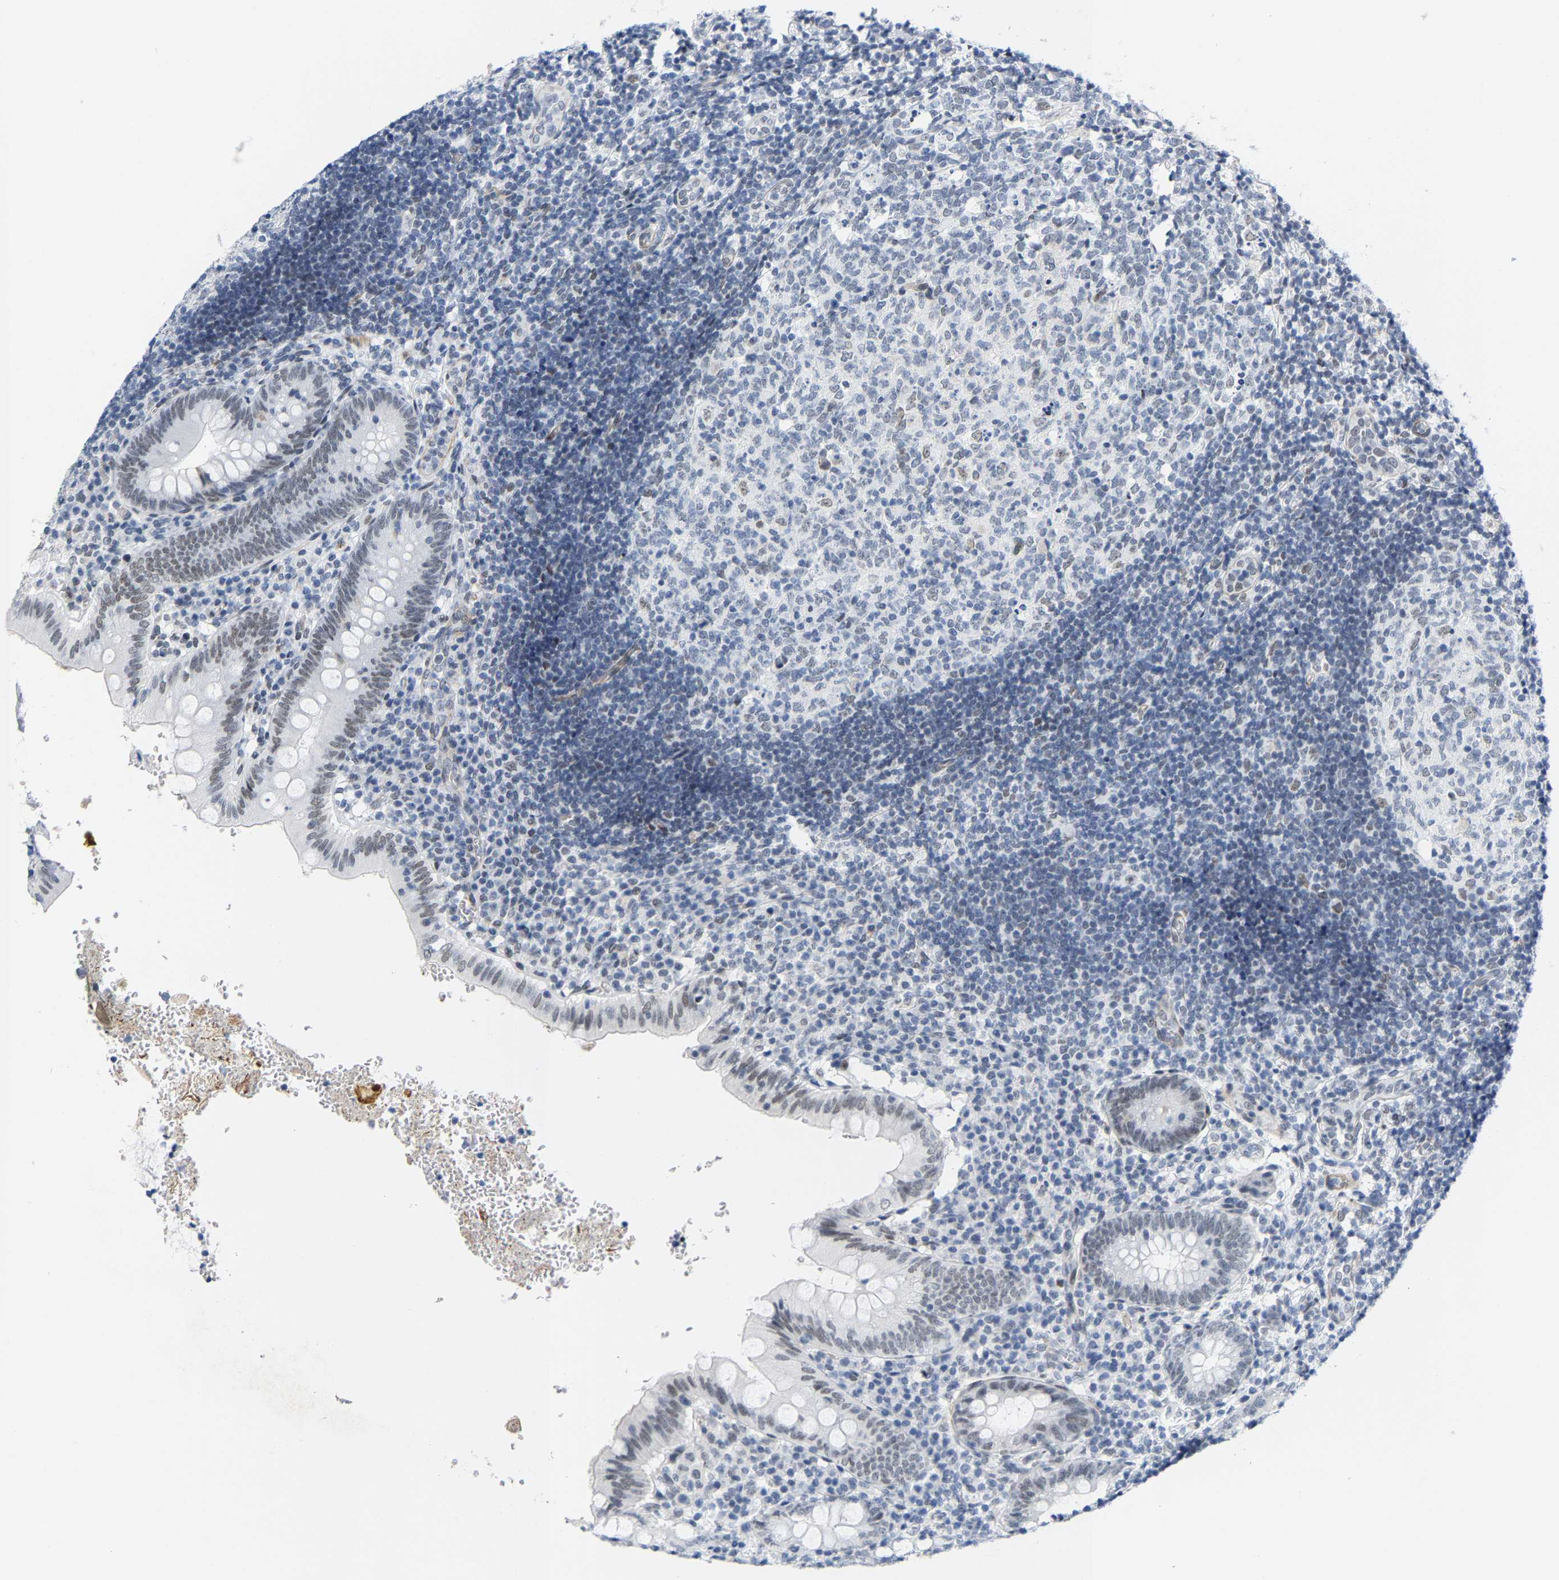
{"staining": {"intensity": "moderate", "quantity": ">75%", "location": "nuclear"}, "tissue": "appendix", "cell_type": "Glandular cells", "image_type": "normal", "snomed": [{"axis": "morphology", "description": "Normal tissue, NOS"}, {"axis": "topography", "description": "Appendix"}], "caption": "High-magnification brightfield microscopy of unremarkable appendix stained with DAB (brown) and counterstained with hematoxylin (blue). glandular cells exhibit moderate nuclear staining is seen in approximately>75% of cells.", "gene": "FAM180A", "patient": {"sex": "male", "age": 8}}